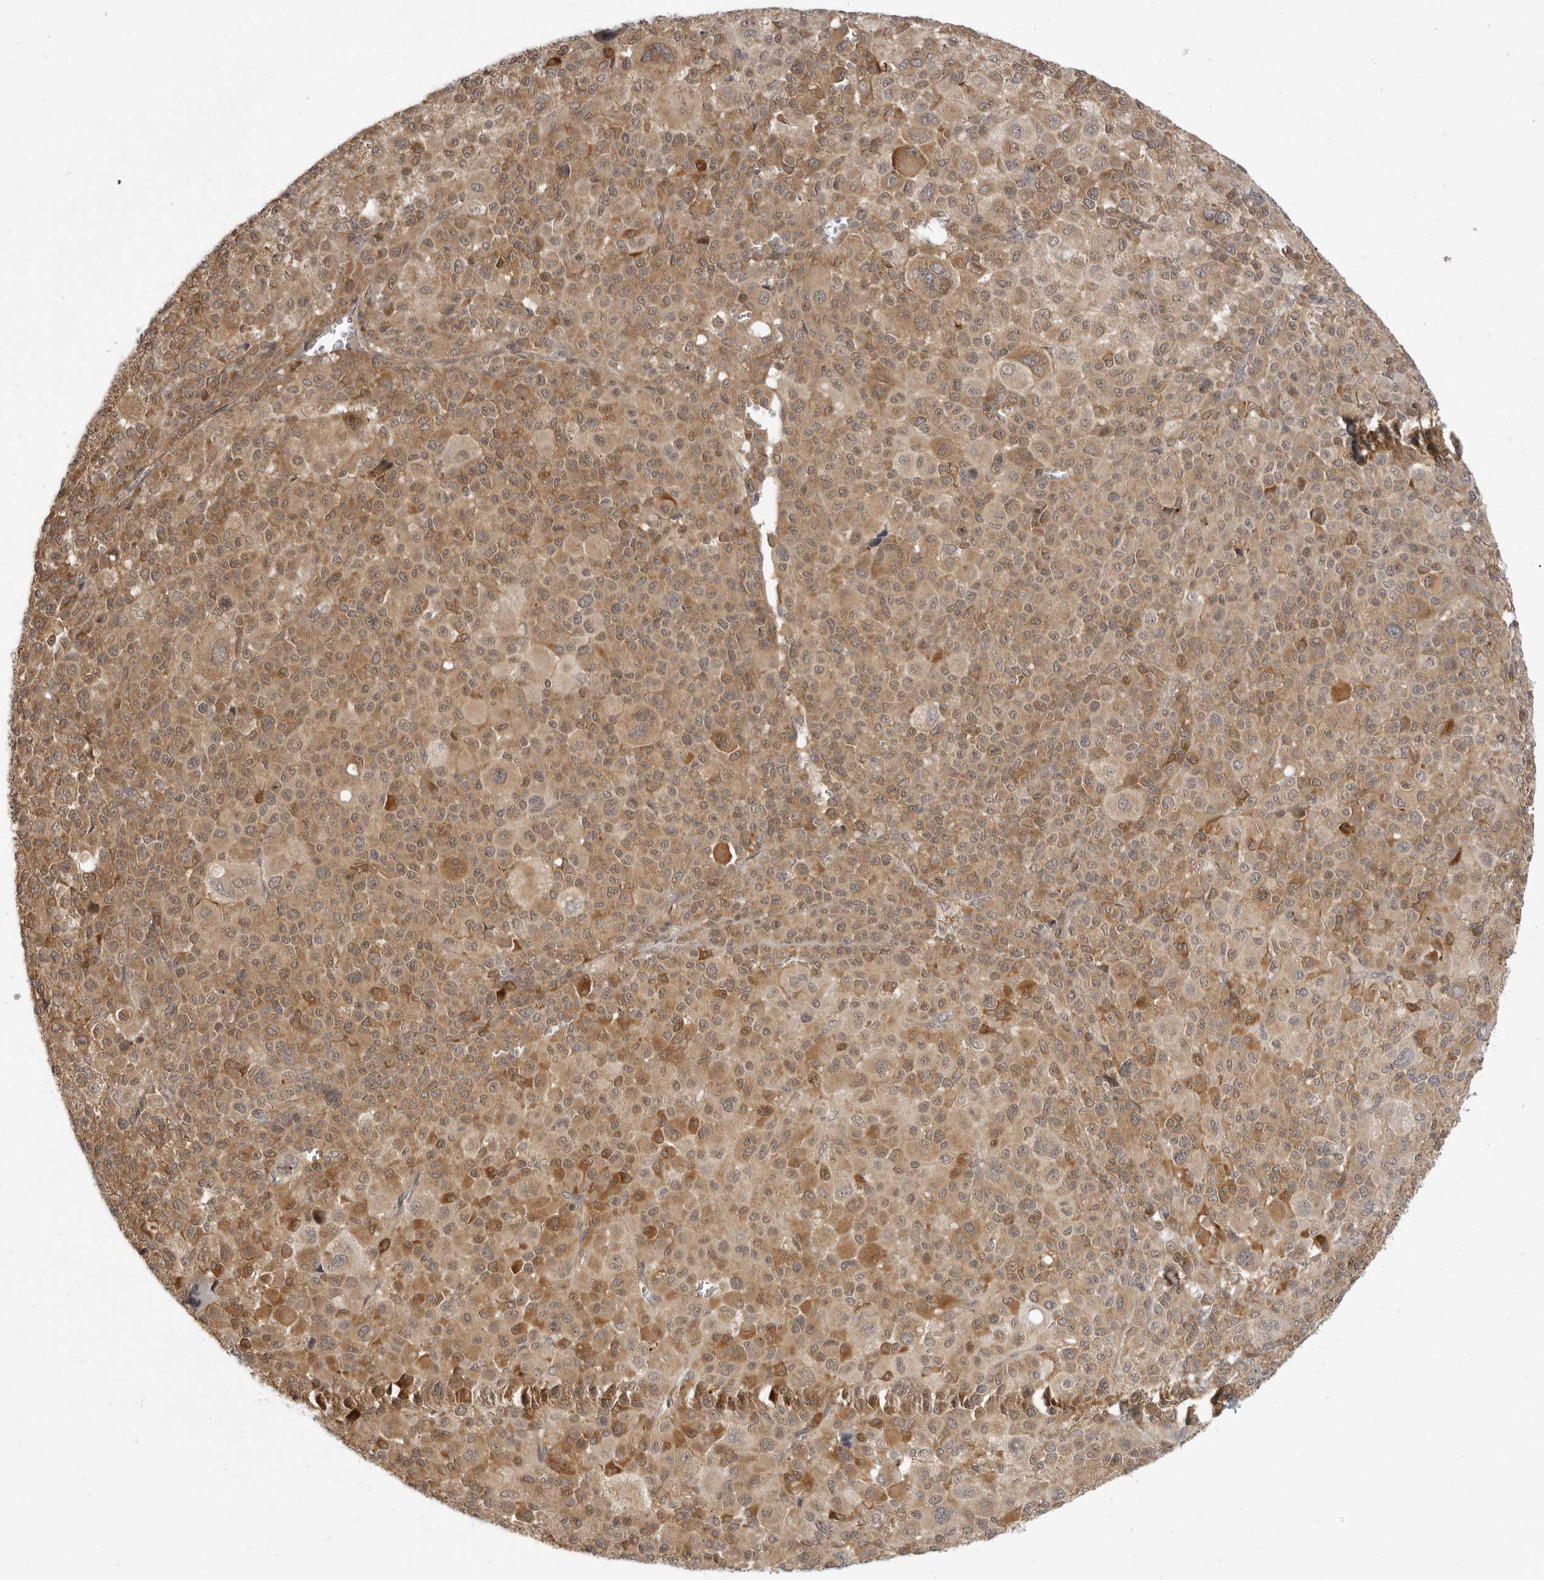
{"staining": {"intensity": "moderate", "quantity": ">75%", "location": "cytoplasmic/membranous"}, "tissue": "melanoma", "cell_type": "Tumor cells", "image_type": "cancer", "snomed": [{"axis": "morphology", "description": "Malignant melanoma, Metastatic site"}, {"axis": "topography", "description": "Skin"}], "caption": "DAB (3,3'-diaminobenzidine) immunohistochemical staining of malignant melanoma (metastatic site) reveals moderate cytoplasmic/membranous protein staining in approximately >75% of tumor cells.", "gene": "PRRC2A", "patient": {"sex": "female", "age": 74}}